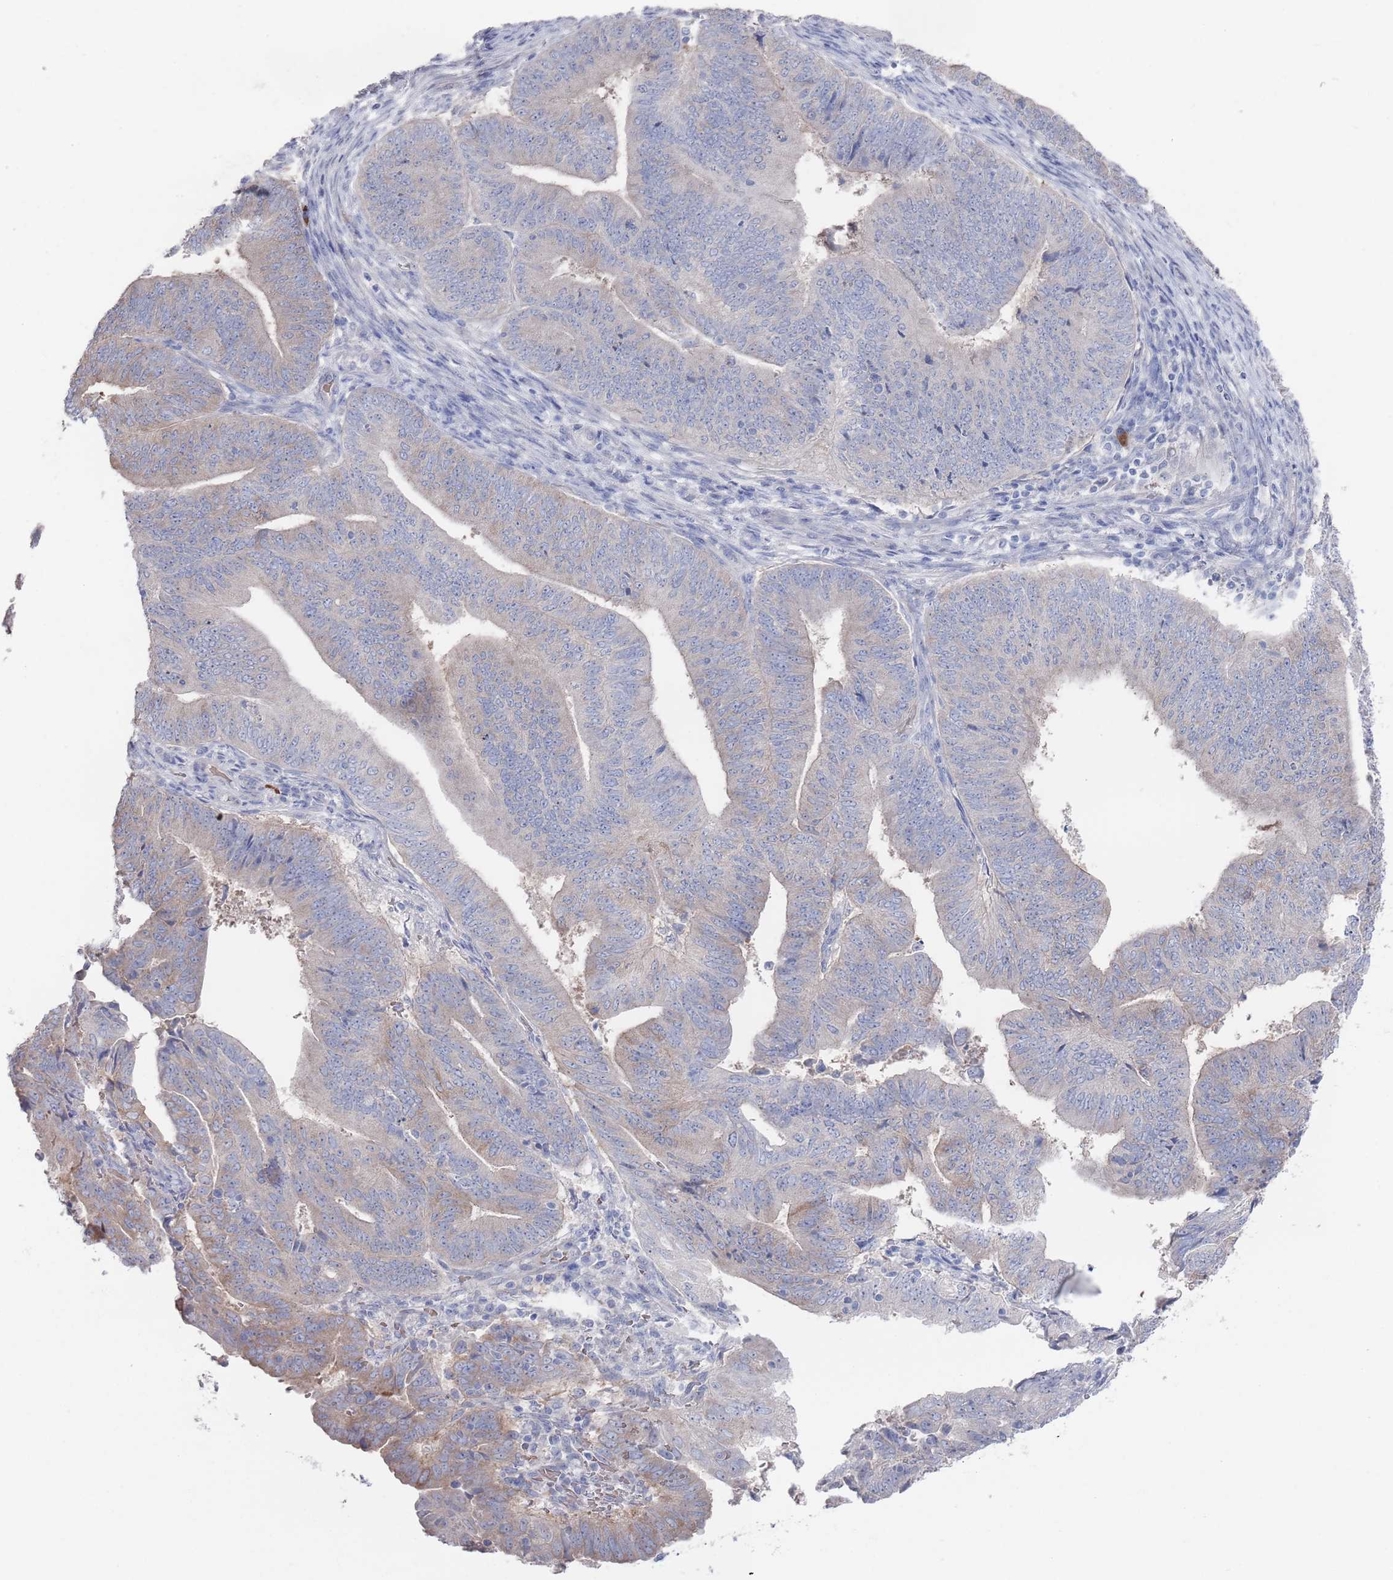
{"staining": {"intensity": "weak", "quantity": "25%-75%", "location": "cytoplasmic/membranous"}, "tissue": "endometrial cancer", "cell_type": "Tumor cells", "image_type": "cancer", "snomed": [{"axis": "morphology", "description": "Adenocarcinoma, NOS"}, {"axis": "topography", "description": "Endometrium"}], "caption": "Immunohistochemical staining of endometrial adenocarcinoma exhibits low levels of weak cytoplasmic/membranous protein staining in about 25%-75% of tumor cells.", "gene": "TMCO3", "patient": {"sex": "female", "age": 70}}